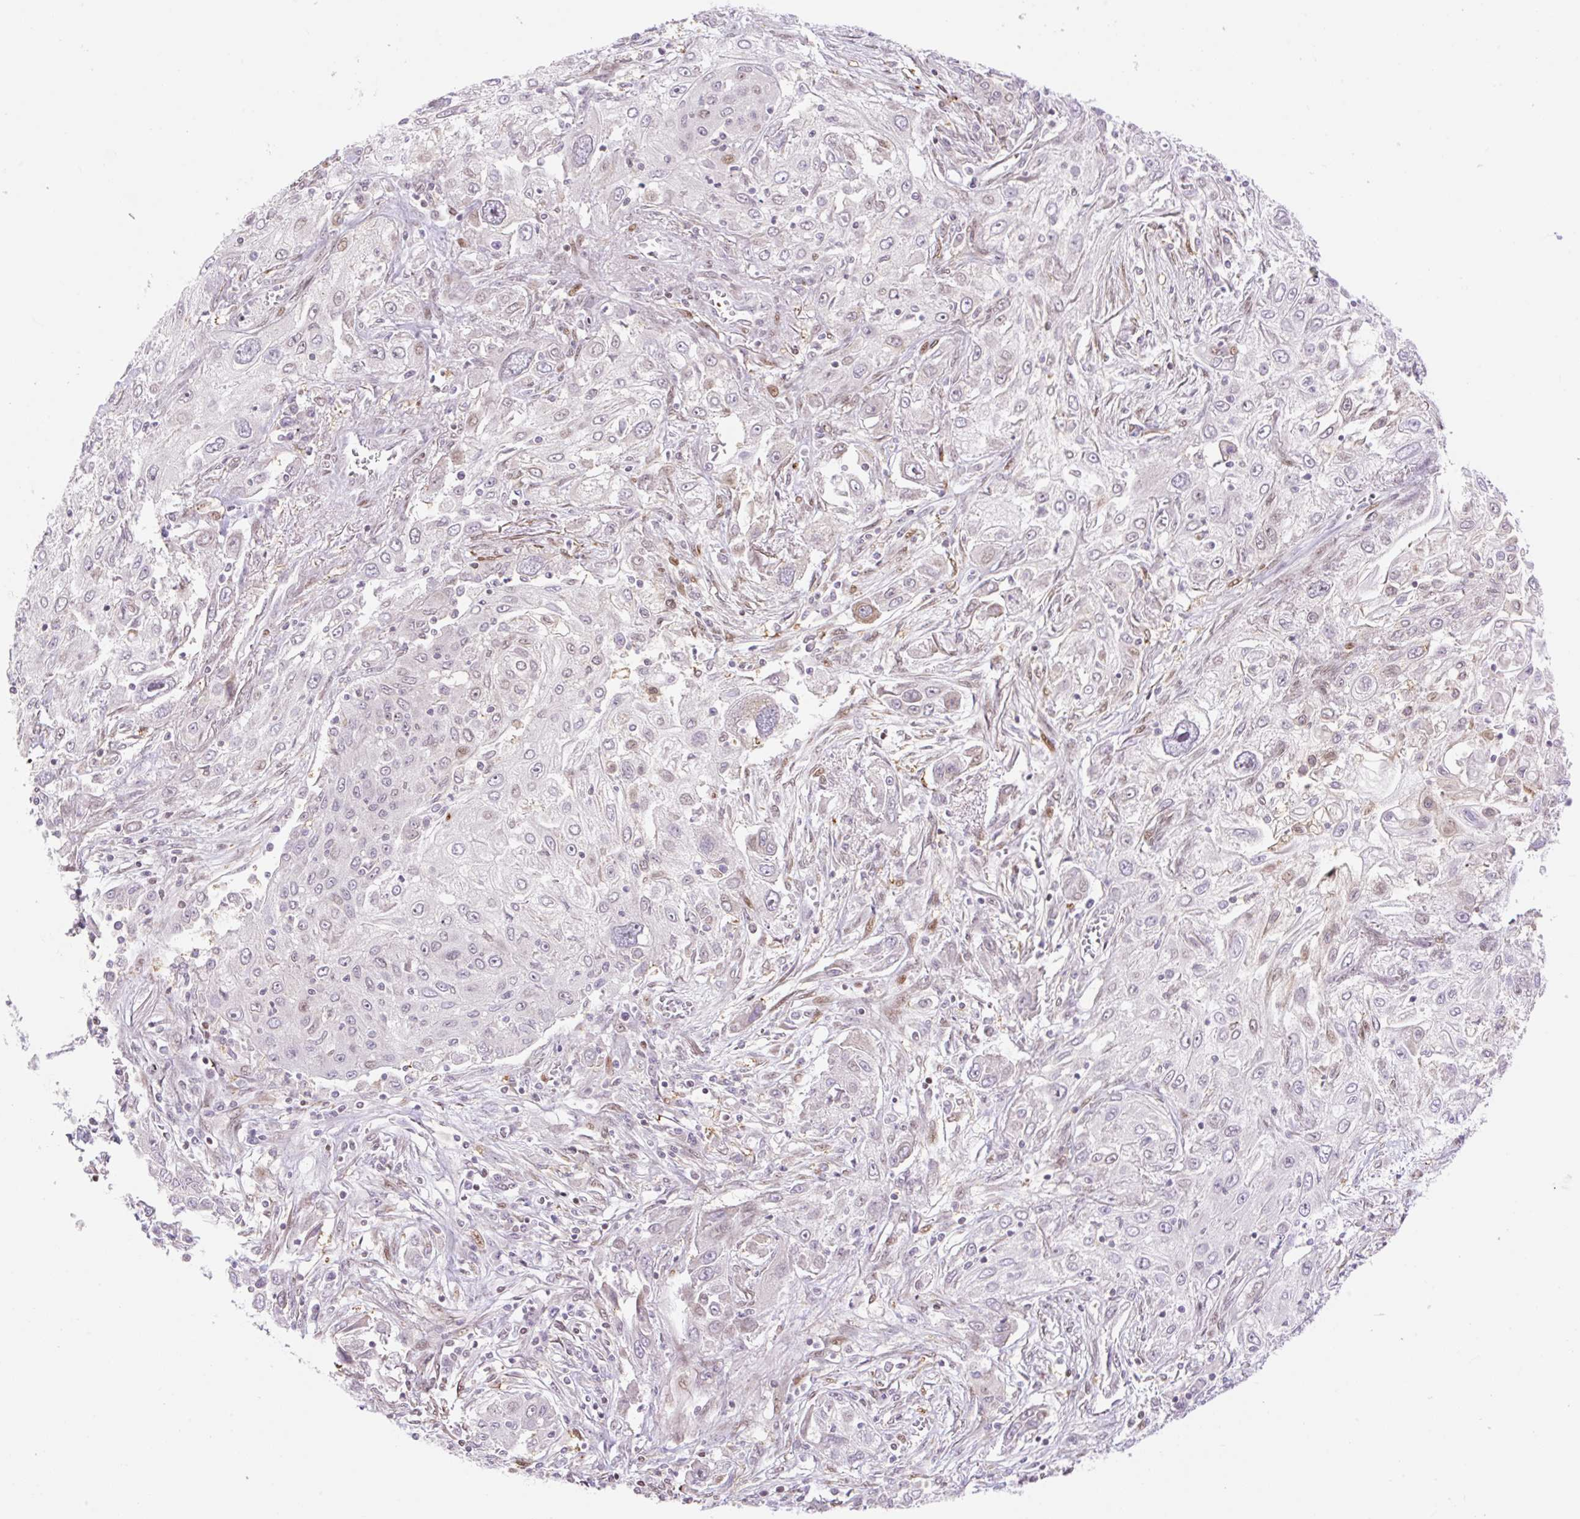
{"staining": {"intensity": "negative", "quantity": "none", "location": "none"}, "tissue": "lung cancer", "cell_type": "Tumor cells", "image_type": "cancer", "snomed": [{"axis": "morphology", "description": "Squamous cell carcinoma, NOS"}, {"axis": "topography", "description": "Lung"}], "caption": "DAB immunohistochemical staining of lung cancer (squamous cell carcinoma) demonstrates no significant staining in tumor cells. (DAB (3,3'-diaminobenzidine) immunohistochemistry visualized using brightfield microscopy, high magnification).", "gene": "ZFP41", "patient": {"sex": "female", "age": 69}}